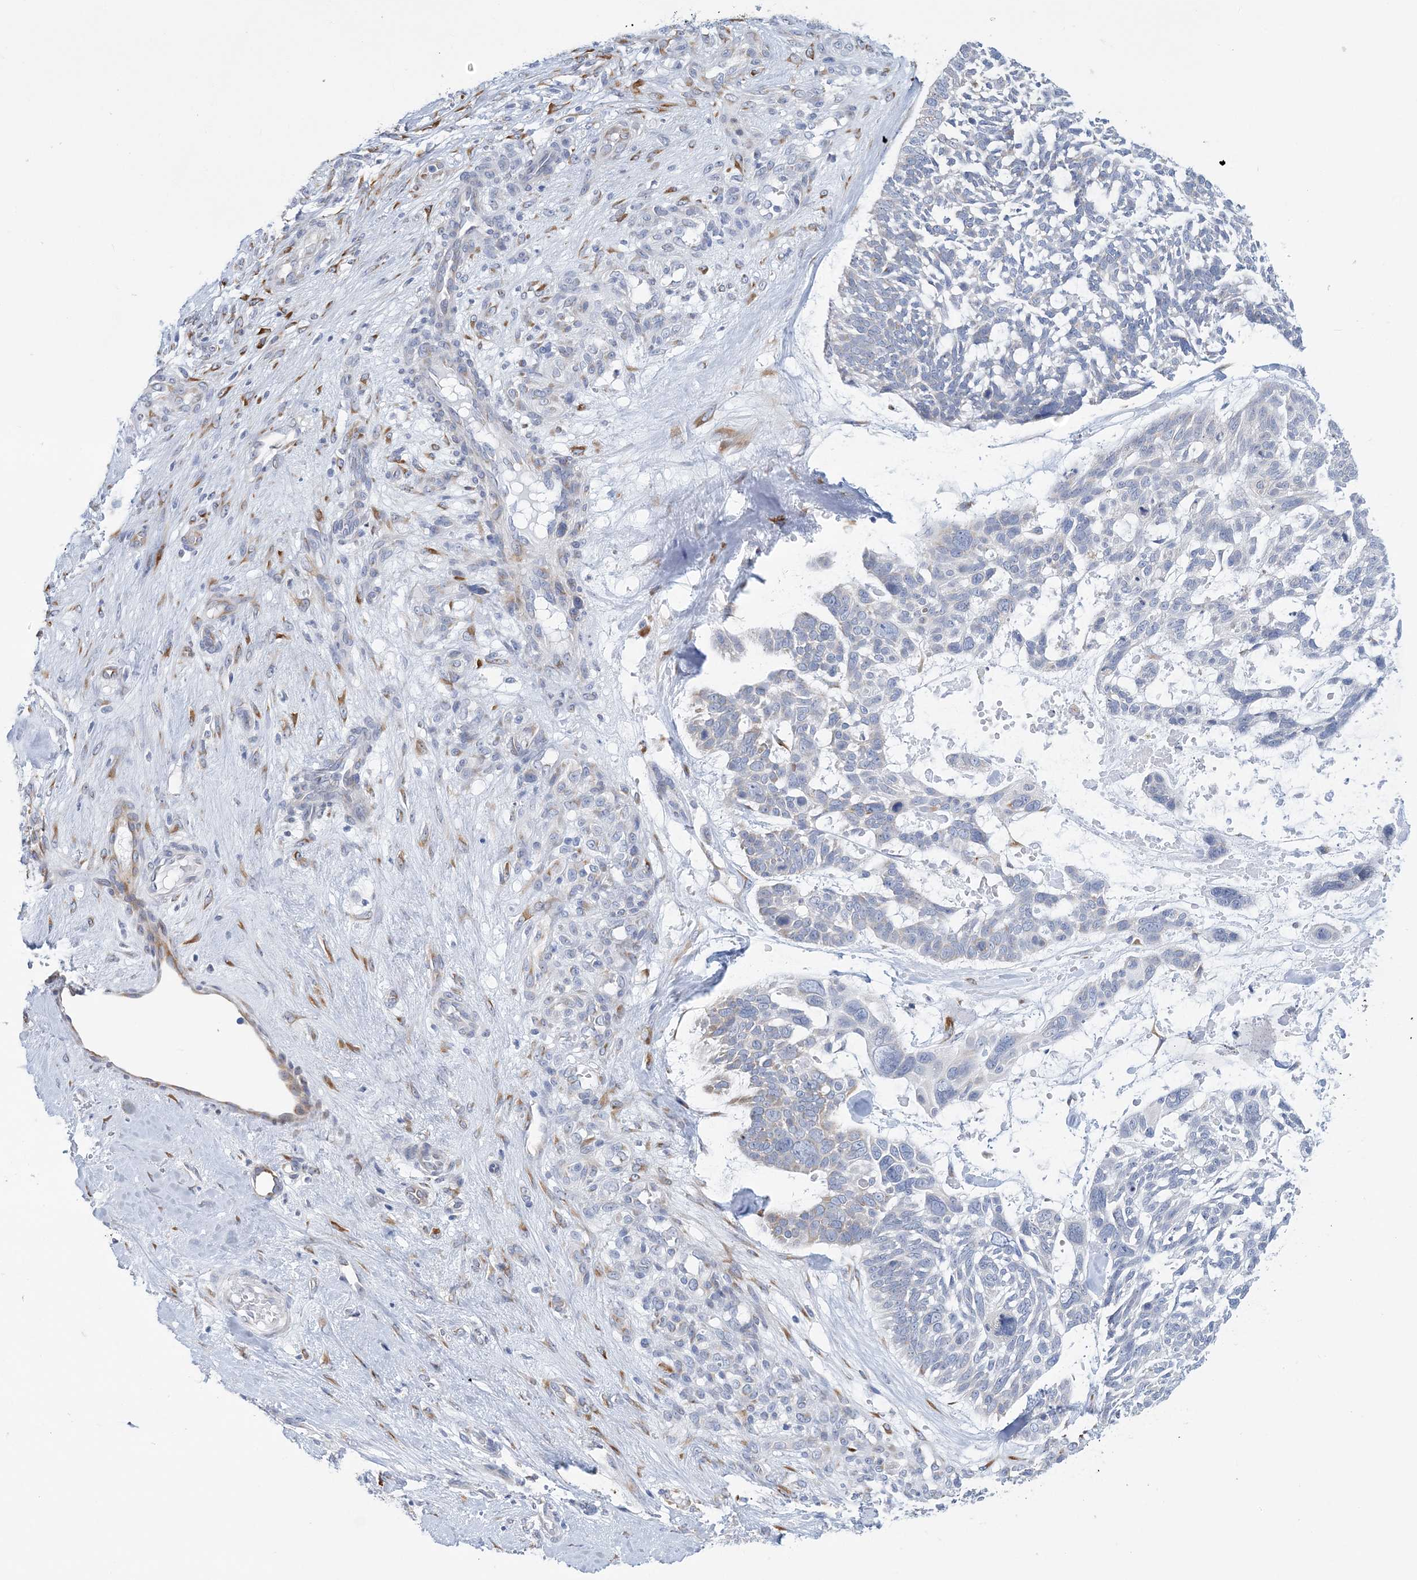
{"staining": {"intensity": "negative", "quantity": "none", "location": "none"}, "tissue": "skin cancer", "cell_type": "Tumor cells", "image_type": "cancer", "snomed": [{"axis": "morphology", "description": "Basal cell carcinoma"}, {"axis": "topography", "description": "Skin"}], "caption": "This histopathology image is of skin cancer (basal cell carcinoma) stained with immunohistochemistry (IHC) to label a protein in brown with the nuclei are counter-stained blue. There is no positivity in tumor cells.", "gene": "PLEKHG4B", "patient": {"sex": "male", "age": 88}}